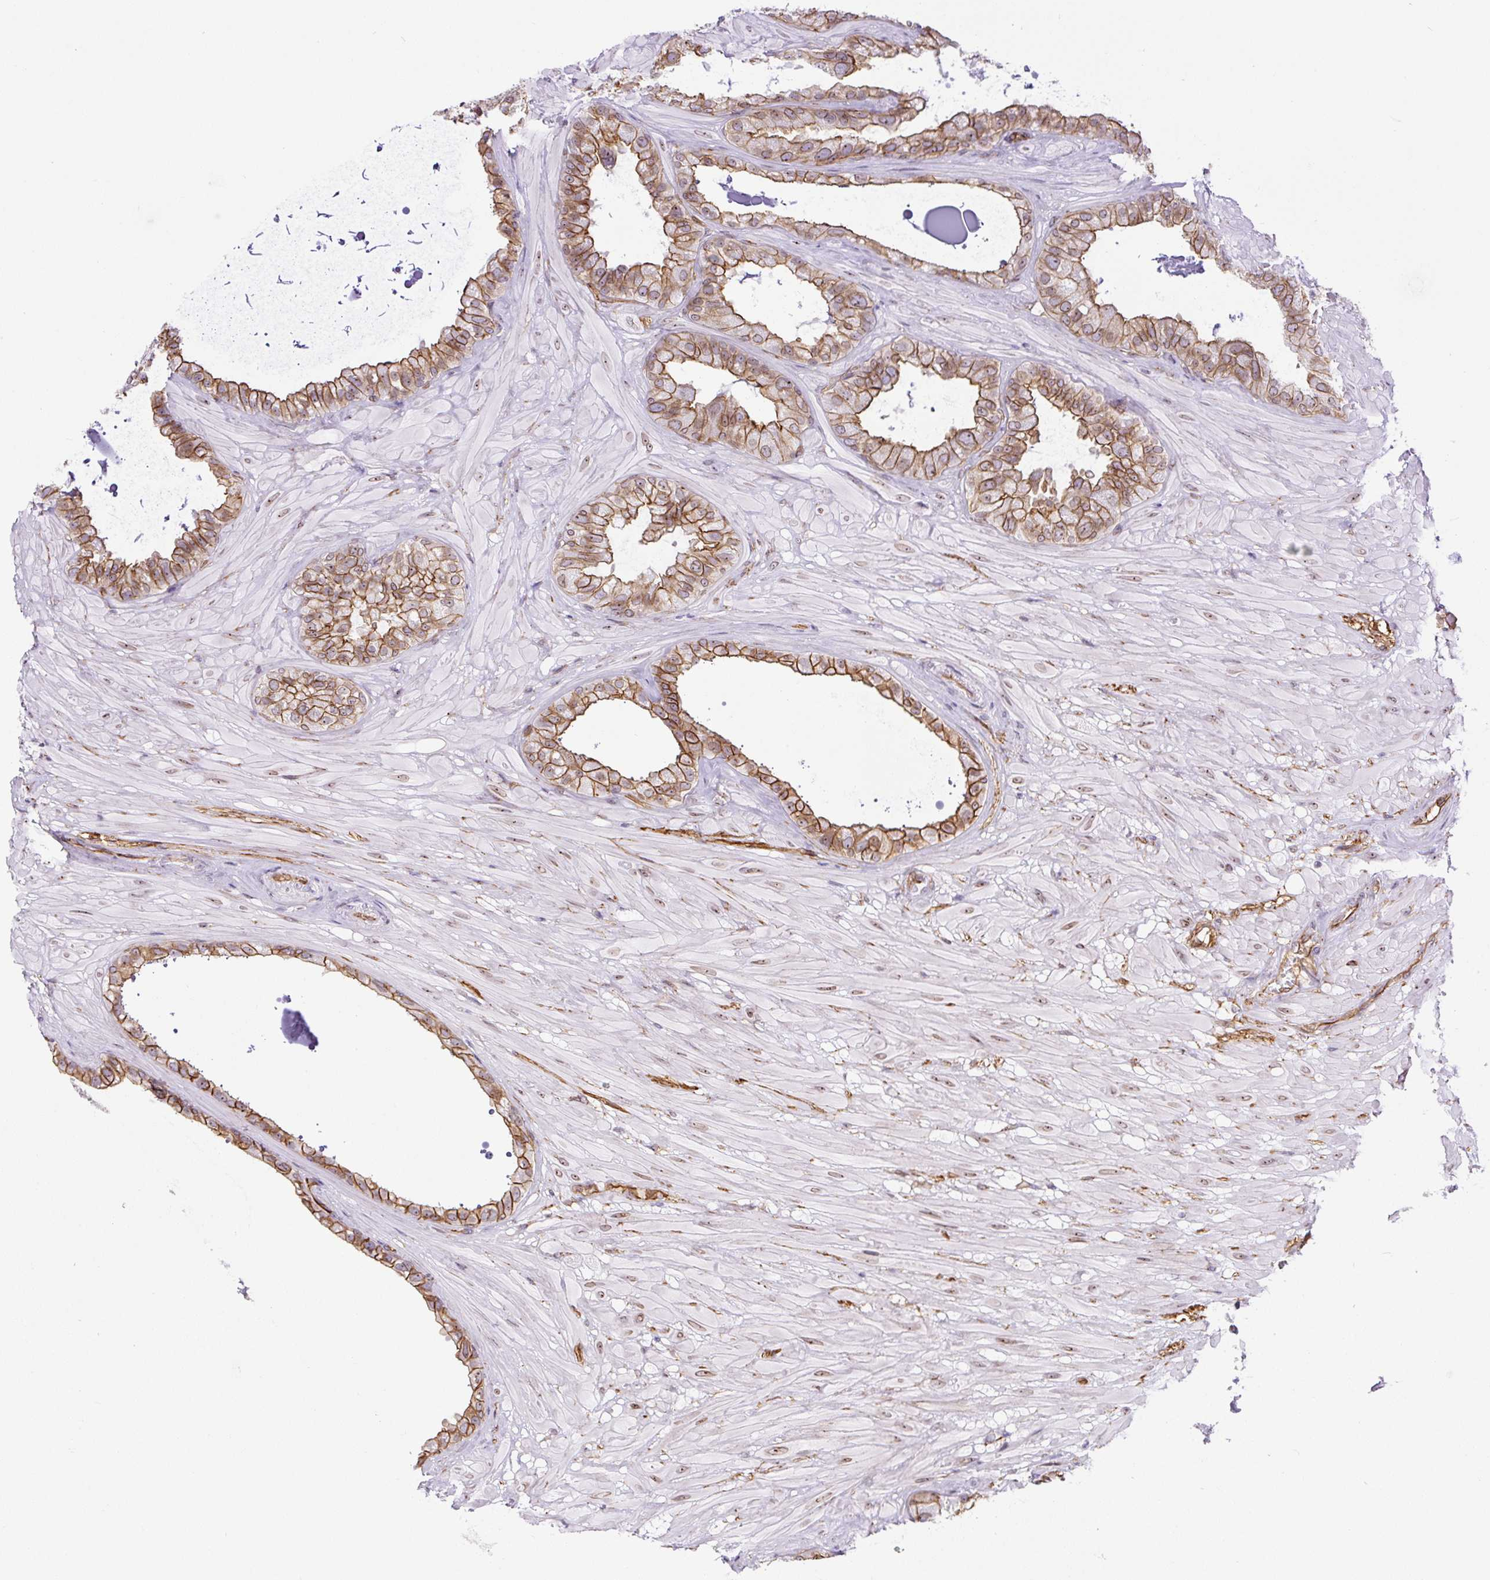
{"staining": {"intensity": "moderate", "quantity": ">75%", "location": "cytoplasmic/membranous"}, "tissue": "seminal vesicle", "cell_type": "Glandular cells", "image_type": "normal", "snomed": [{"axis": "morphology", "description": "Normal tissue, NOS"}, {"axis": "topography", "description": "Seminal veicle"}, {"axis": "topography", "description": "Peripheral nerve tissue"}], "caption": "A medium amount of moderate cytoplasmic/membranous staining is appreciated in about >75% of glandular cells in normal seminal vesicle.", "gene": "MYO5C", "patient": {"sex": "male", "age": 76}}